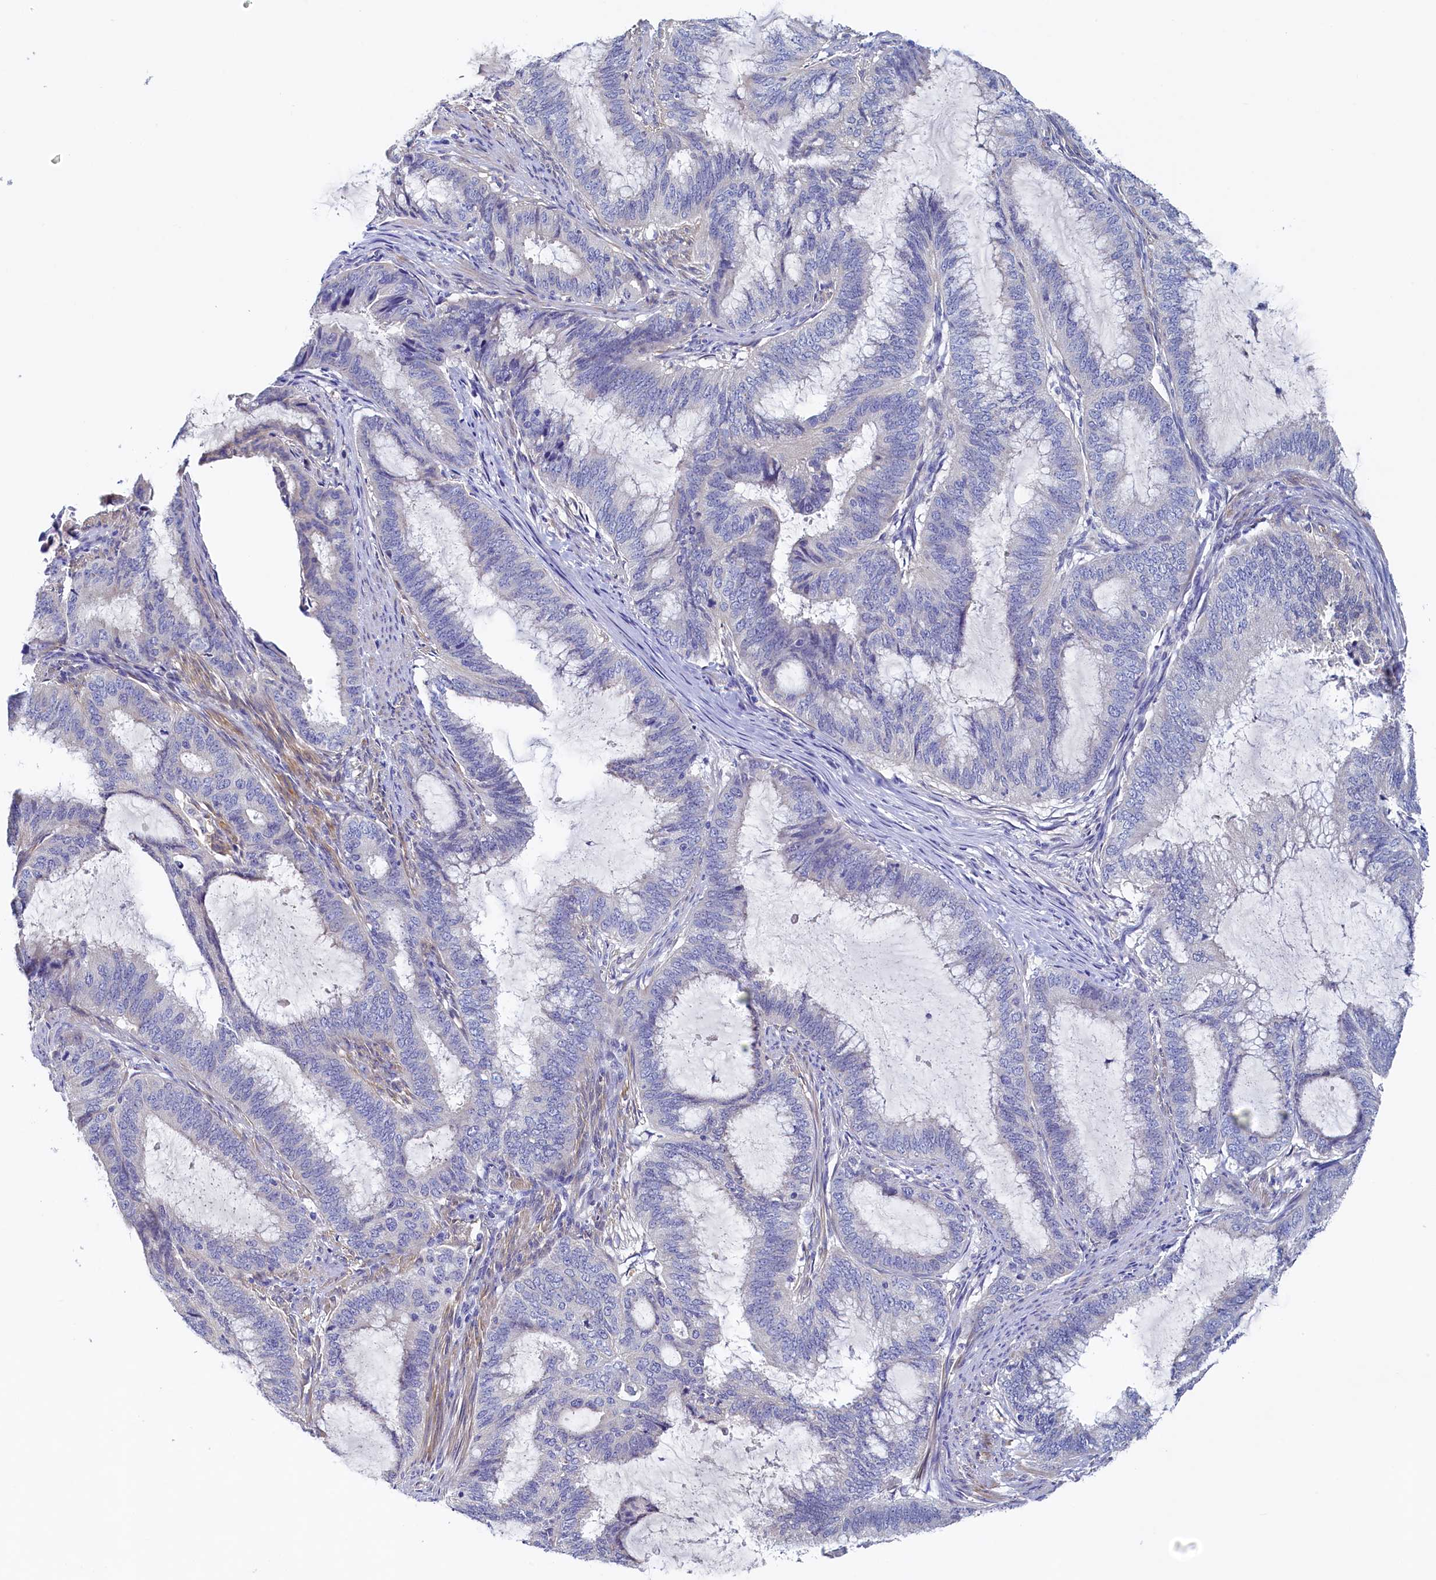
{"staining": {"intensity": "negative", "quantity": "none", "location": "none"}, "tissue": "endometrial cancer", "cell_type": "Tumor cells", "image_type": "cancer", "snomed": [{"axis": "morphology", "description": "Adenocarcinoma, NOS"}, {"axis": "topography", "description": "Endometrium"}], "caption": "Tumor cells are negative for brown protein staining in adenocarcinoma (endometrial).", "gene": "DTD1", "patient": {"sex": "female", "age": 51}}